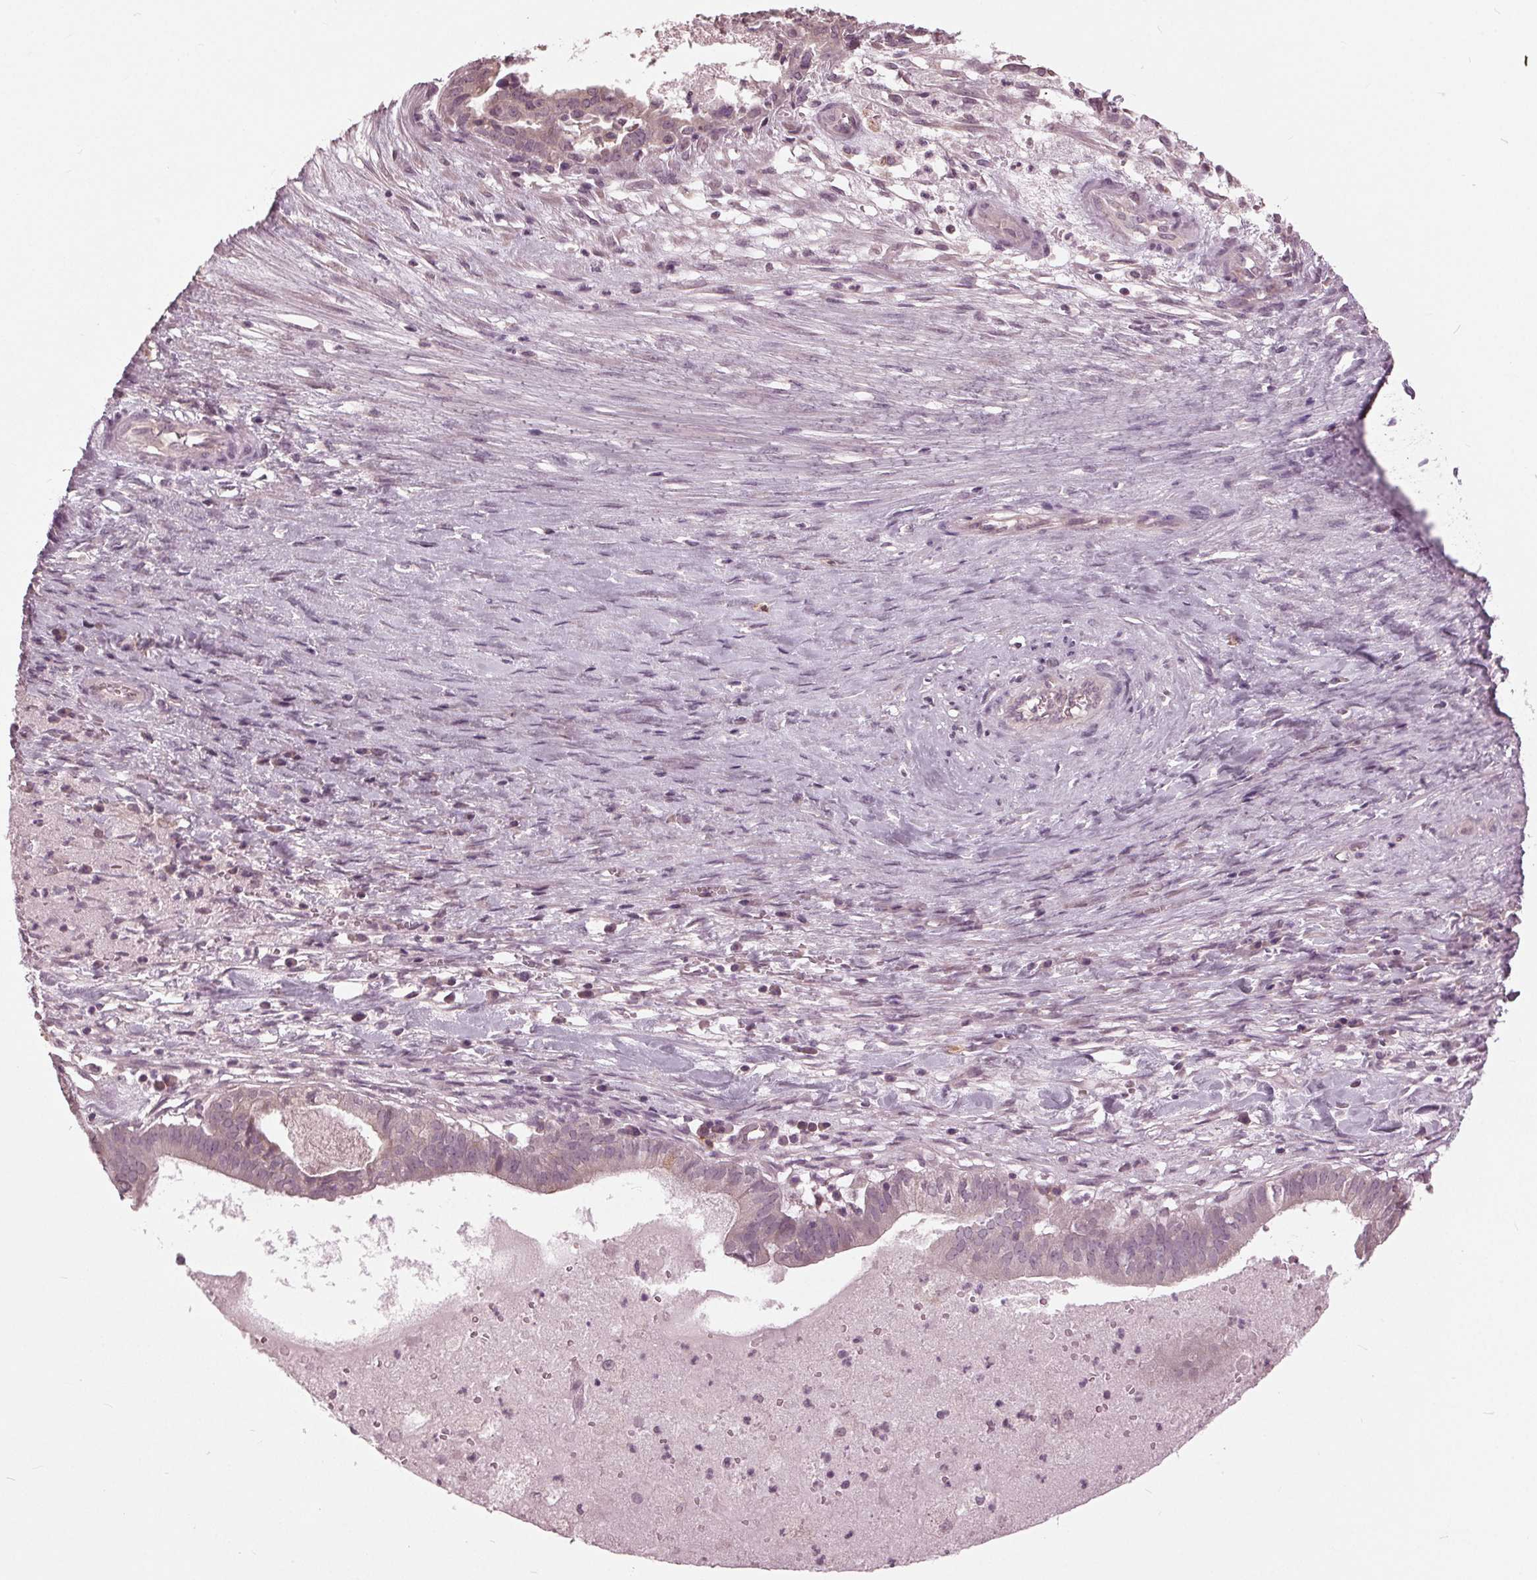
{"staining": {"intensity": "negative", "quantity": "none", "location": "none"}, "tissue": "ovarian cancer", "cell_type": "Tumor cells", "image_type": "cancer", "snomed": [{"axis": "morphology", "description": "Carcinoma, endometroid"}, {"axis": "topography", "description": "Ovary"}], "caption": "Protein analysis of ovarian endometroid carcinoma shows no significant staining in tumor cells.", "gene": "SIGLEC6", "patient": {"sex": "female", "age": 64}}